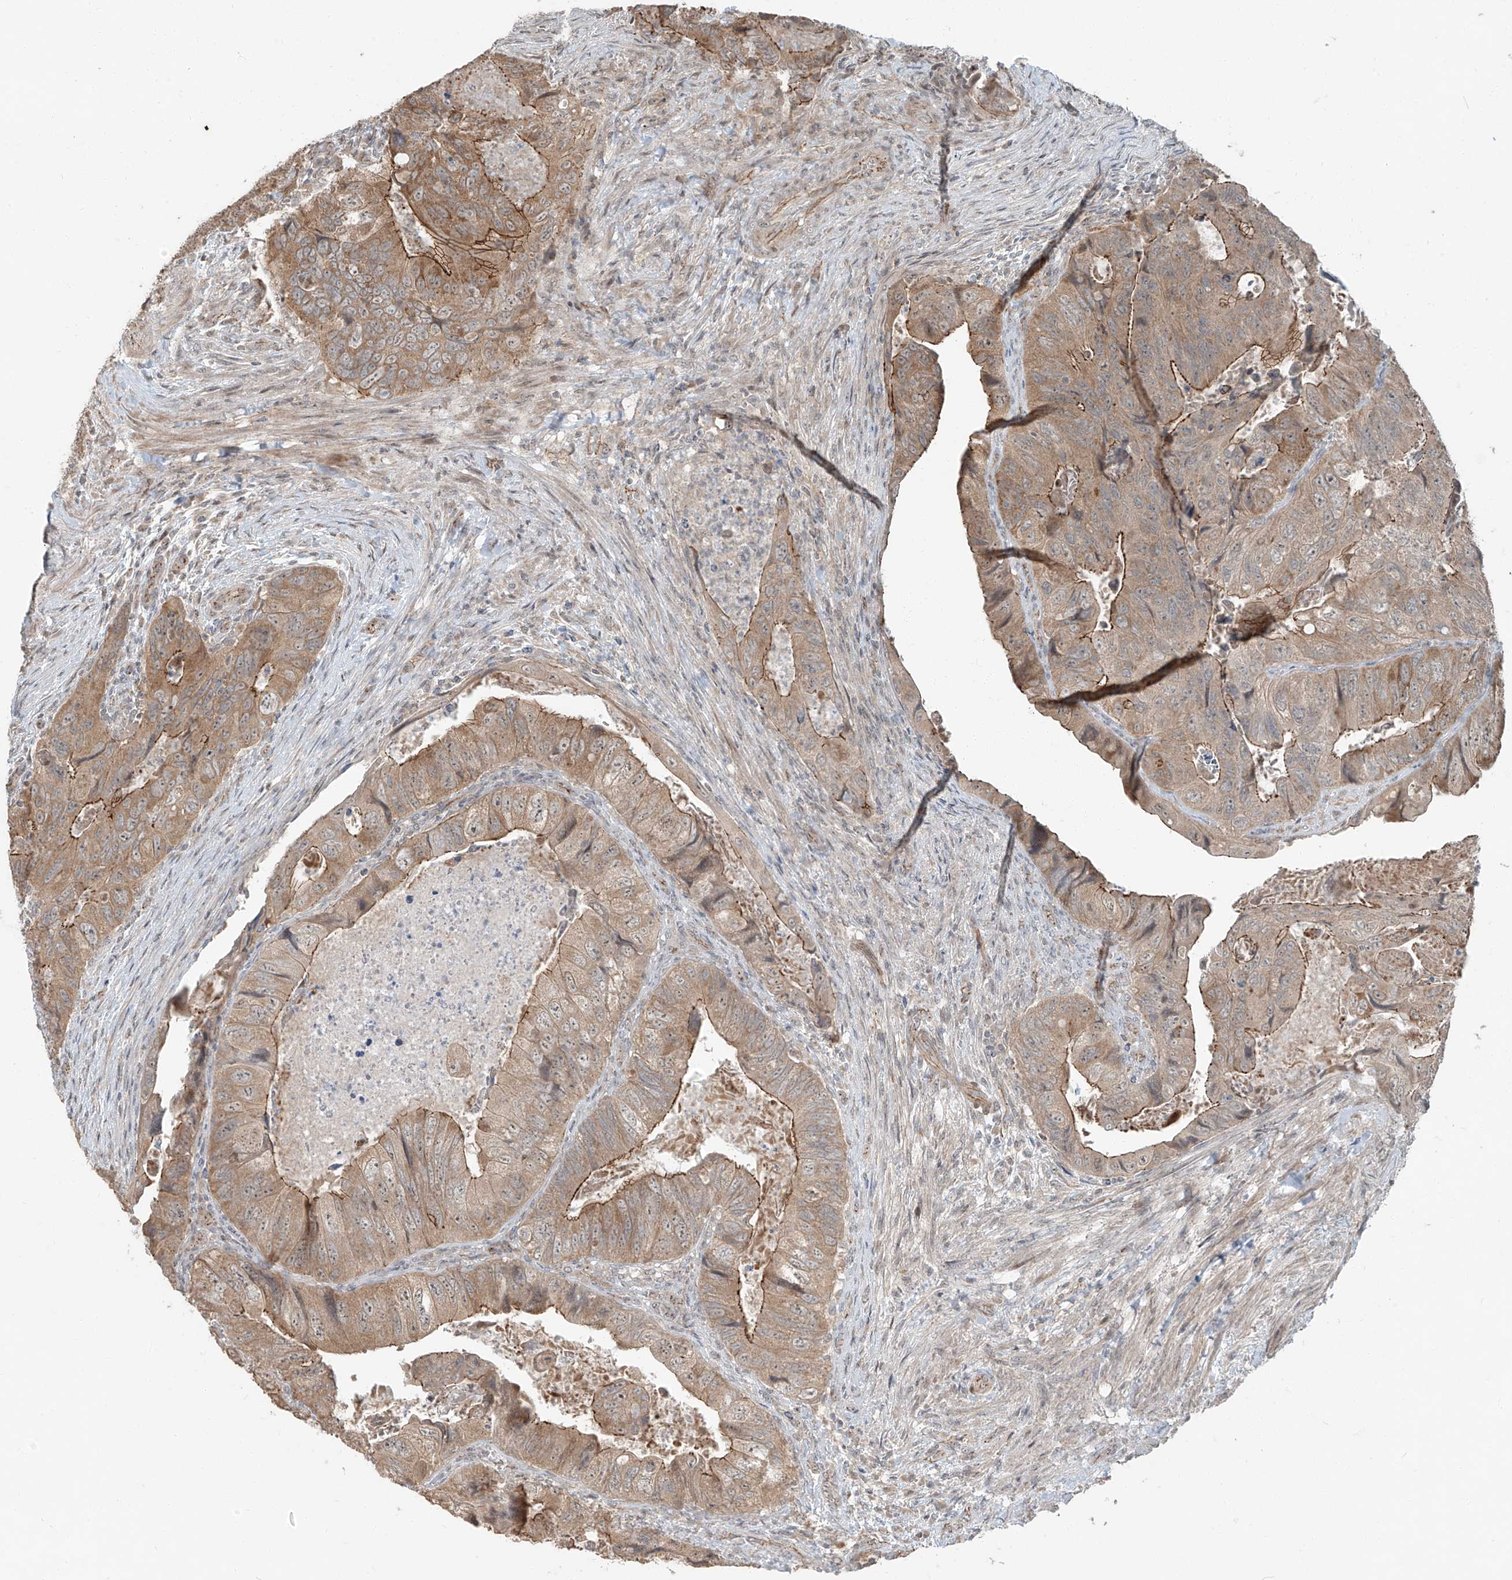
{"staining": {"intensity": "moderate", "quantity": ">75%", "location": "cytoplasmic/membranous"}, "tissue": "colorectal cancer", "cell_type": "Tumor cells", "image_type": "cancer", "snomed": [{"axis": "morphology", "description": "Adenocarcinoma, NOS"}, {"axis": "topography", "description": "Rectum"}], "caption": "IHC (DAB (3,3'-diaminobenzidine)) staining of colorectal adenocarcinoma shows moderate cytoplasmic/membranous protein positivity in approximately >75% of tumor cells.", "gene": "ZNF16", "patient": {"sex": "male", "age": 63}}